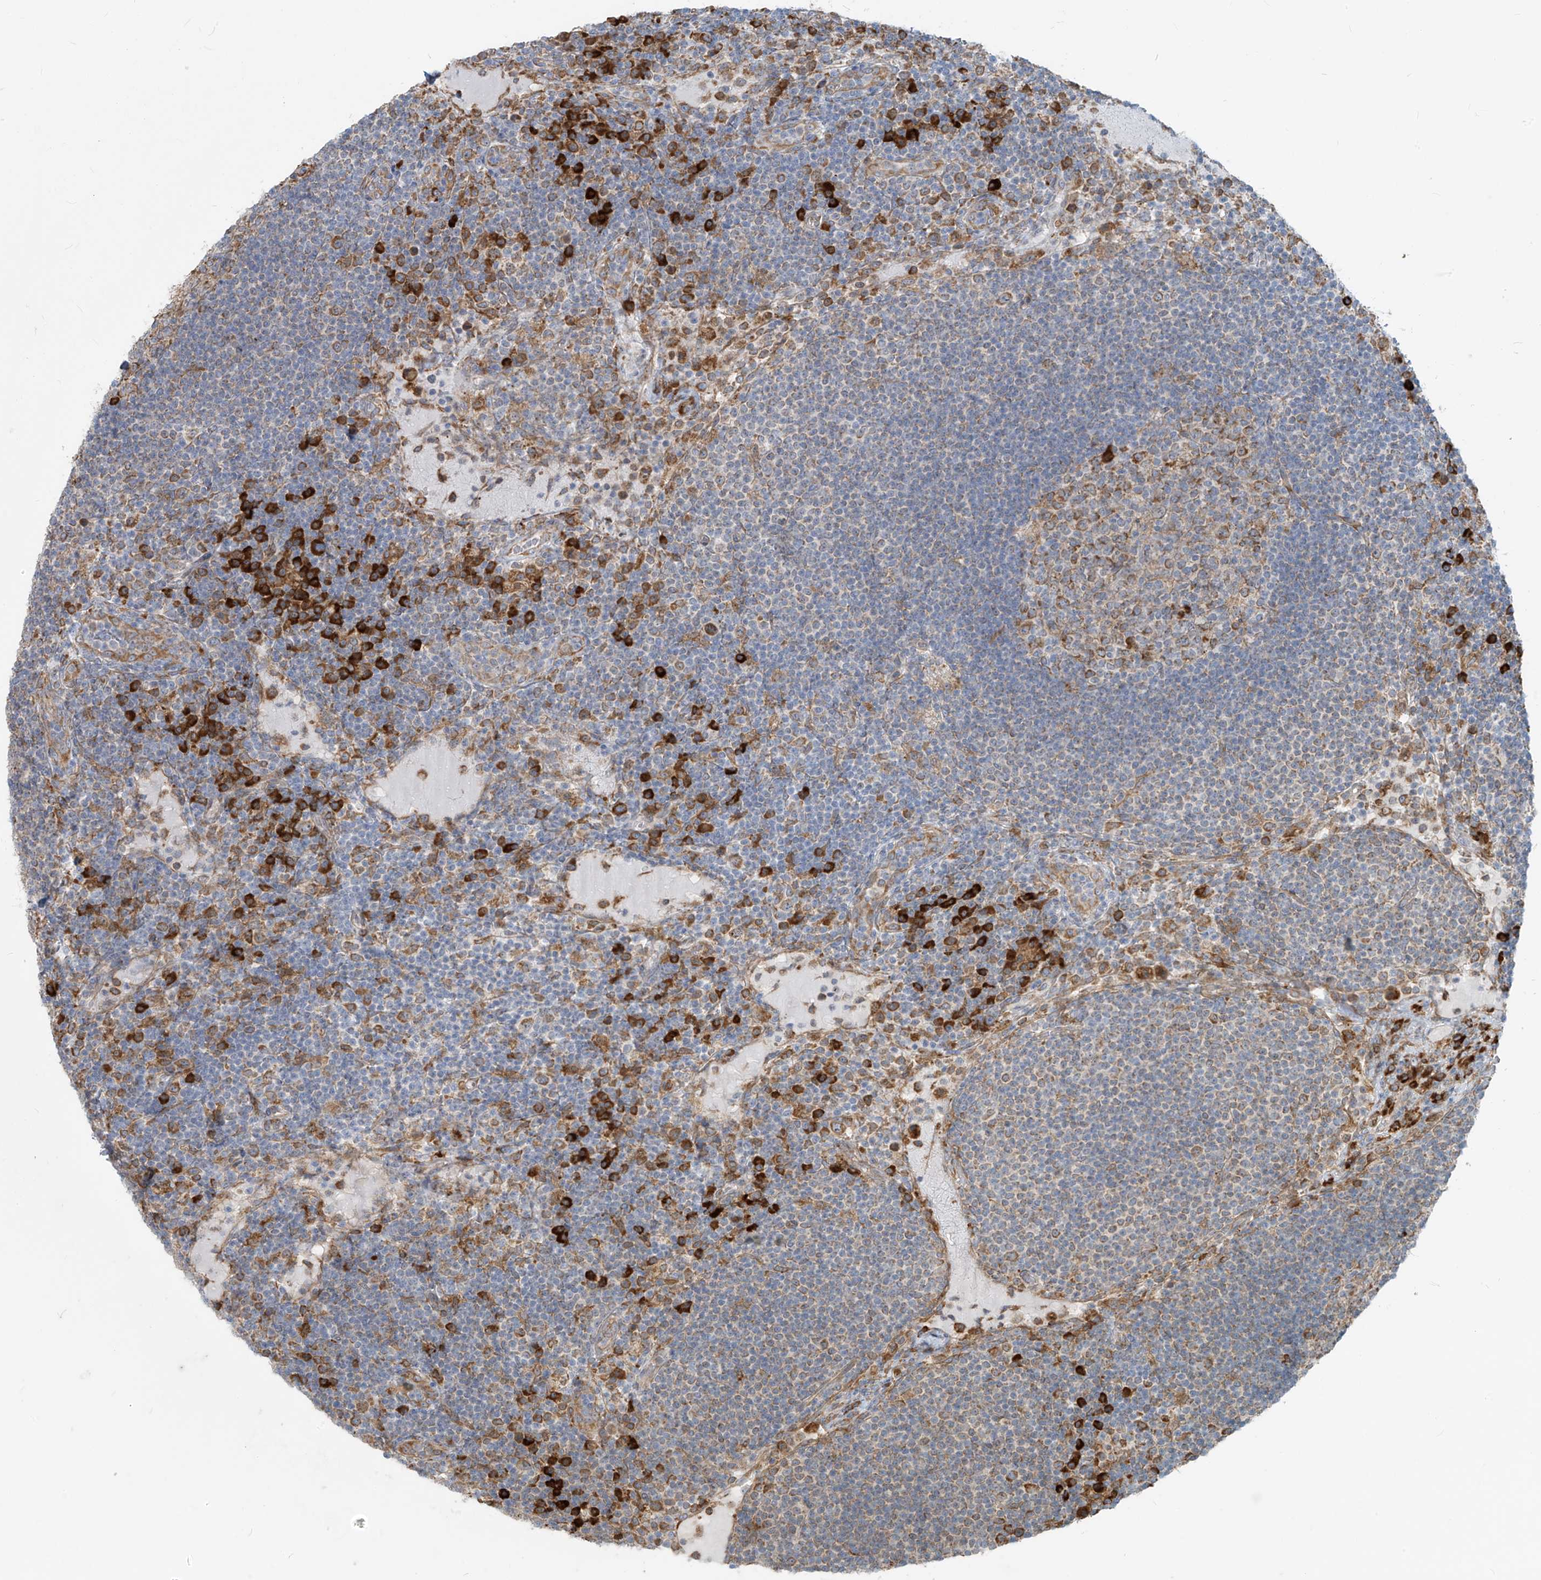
{"staining": {"intensity": "moderate", "quantity": "25%-75%", "location": "cytoplasmic/membranous"}, "tissue": "lymph node", "cell_type": "Germinal center cells", "image_type": "normal", "snomed": [{"axis": "morphology", "description": "Normal tissue, NOS"}, {"axis": "topography", "description": "Lymph node"}], "caption": "Immunohistochemistry (DAB (3,3'-diaminobenzidine)) staining of benign human lymph node demonstrates moderate cytoplasmic/membranous protein expression in approximately 25%-75% of germinal center cells. Using DAB (3,3'-diaminobenzidine) (brown) and hematoxylin (blue) stains, captured at high magnification using brightfield microscopy.", "gene": "KATNIP", "patient": {"sex": "female", "age": 53}}